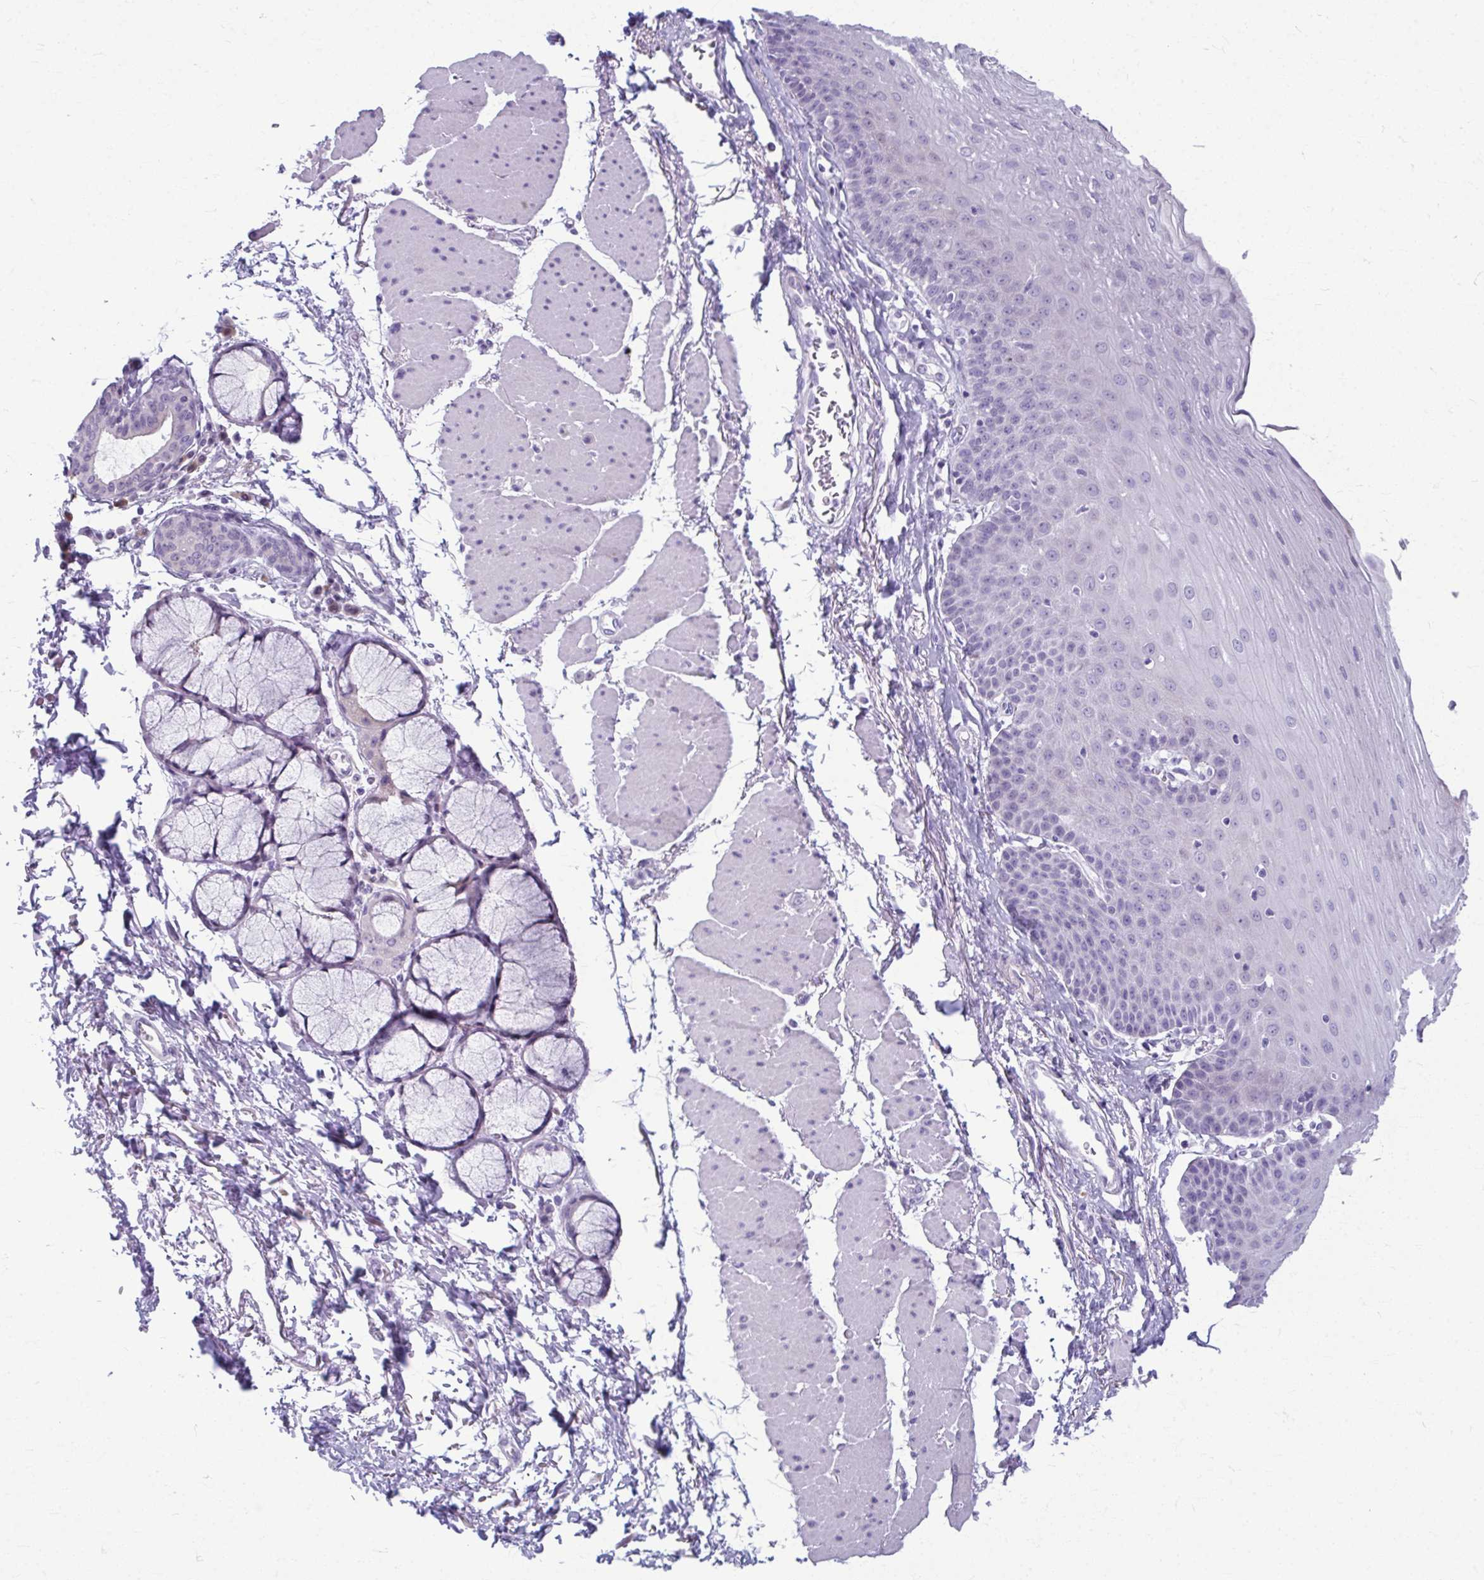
{"staining": {"intensity": "negative", "quantity": "none", "location": "none"}, "tissue": "esophagus", "cell_type": "Squamous epithelial cells", "image_type": "normal", "snomed": [{"axis": "morphology", "description": "Normal tissue, NOS"}, {"axis": "topography", "description": "Esophagus"}], "caption": "Immunohistochemistry of normal esophagus displays no positivity in squamous epithelial cells.", "gene": "SERPINI1", "patient": {"sex": "female", "age": 81}}